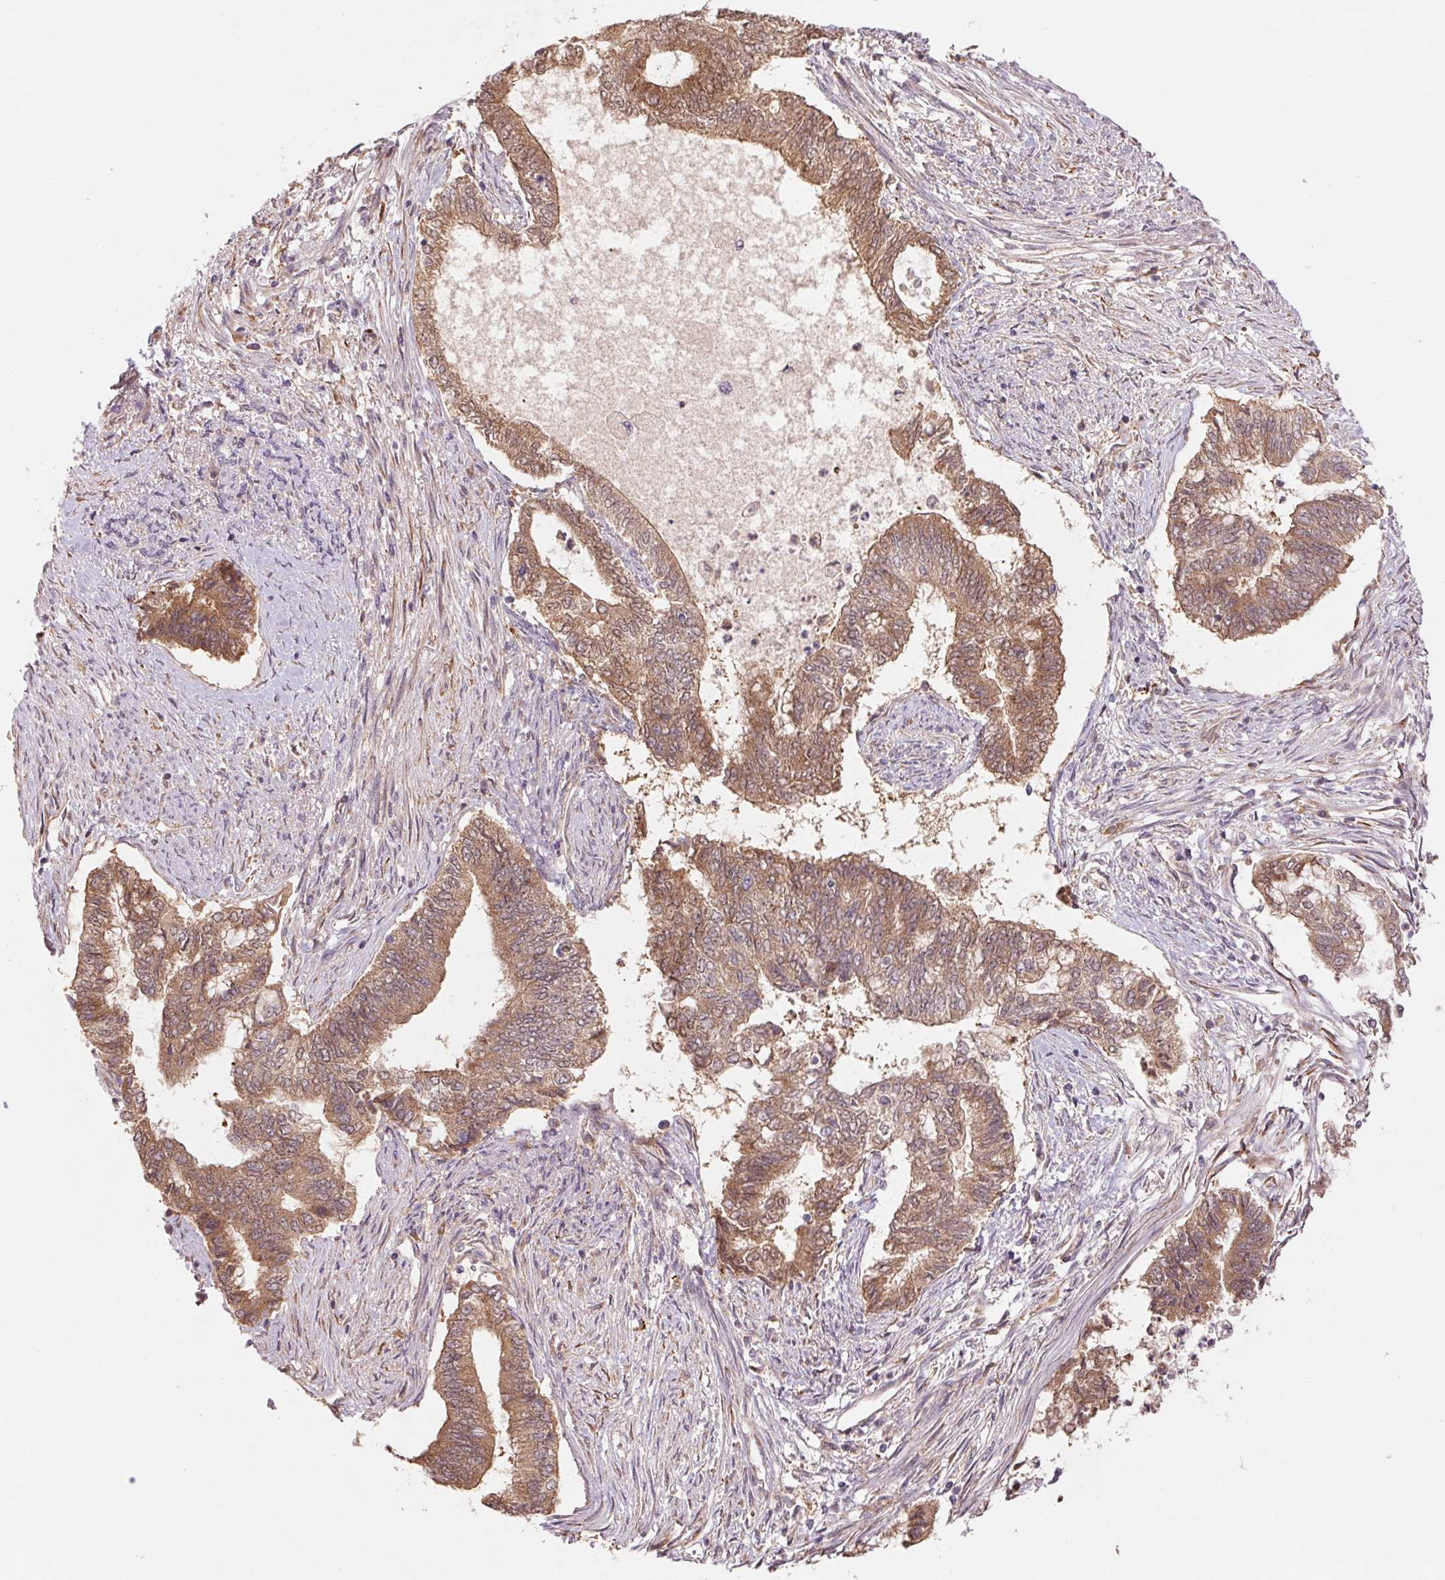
{"staining": {"intensity": "moderate", "quantity": ">75%", "location": "cytoplasmic/membranous"}, "tissue": "endometrial cancer", "cell_type": "Tumor cells", "image_type": "cancer", "snomed": [{"axis": "morphology", "description": "Adenocarcinoma, NOS"}, {"axis": "topography", "description": "Endometrium"}], "caption": "IHC (DAB (3,3'-diaminobenzidine)) staining of human adenocarcinoma (endometrial) reveals moderate cytoplasmic/membranous protein positivity in about >75% of tumor cells.", "gene": "RRM1", "patient": {"sex": "female", "age": 65}}